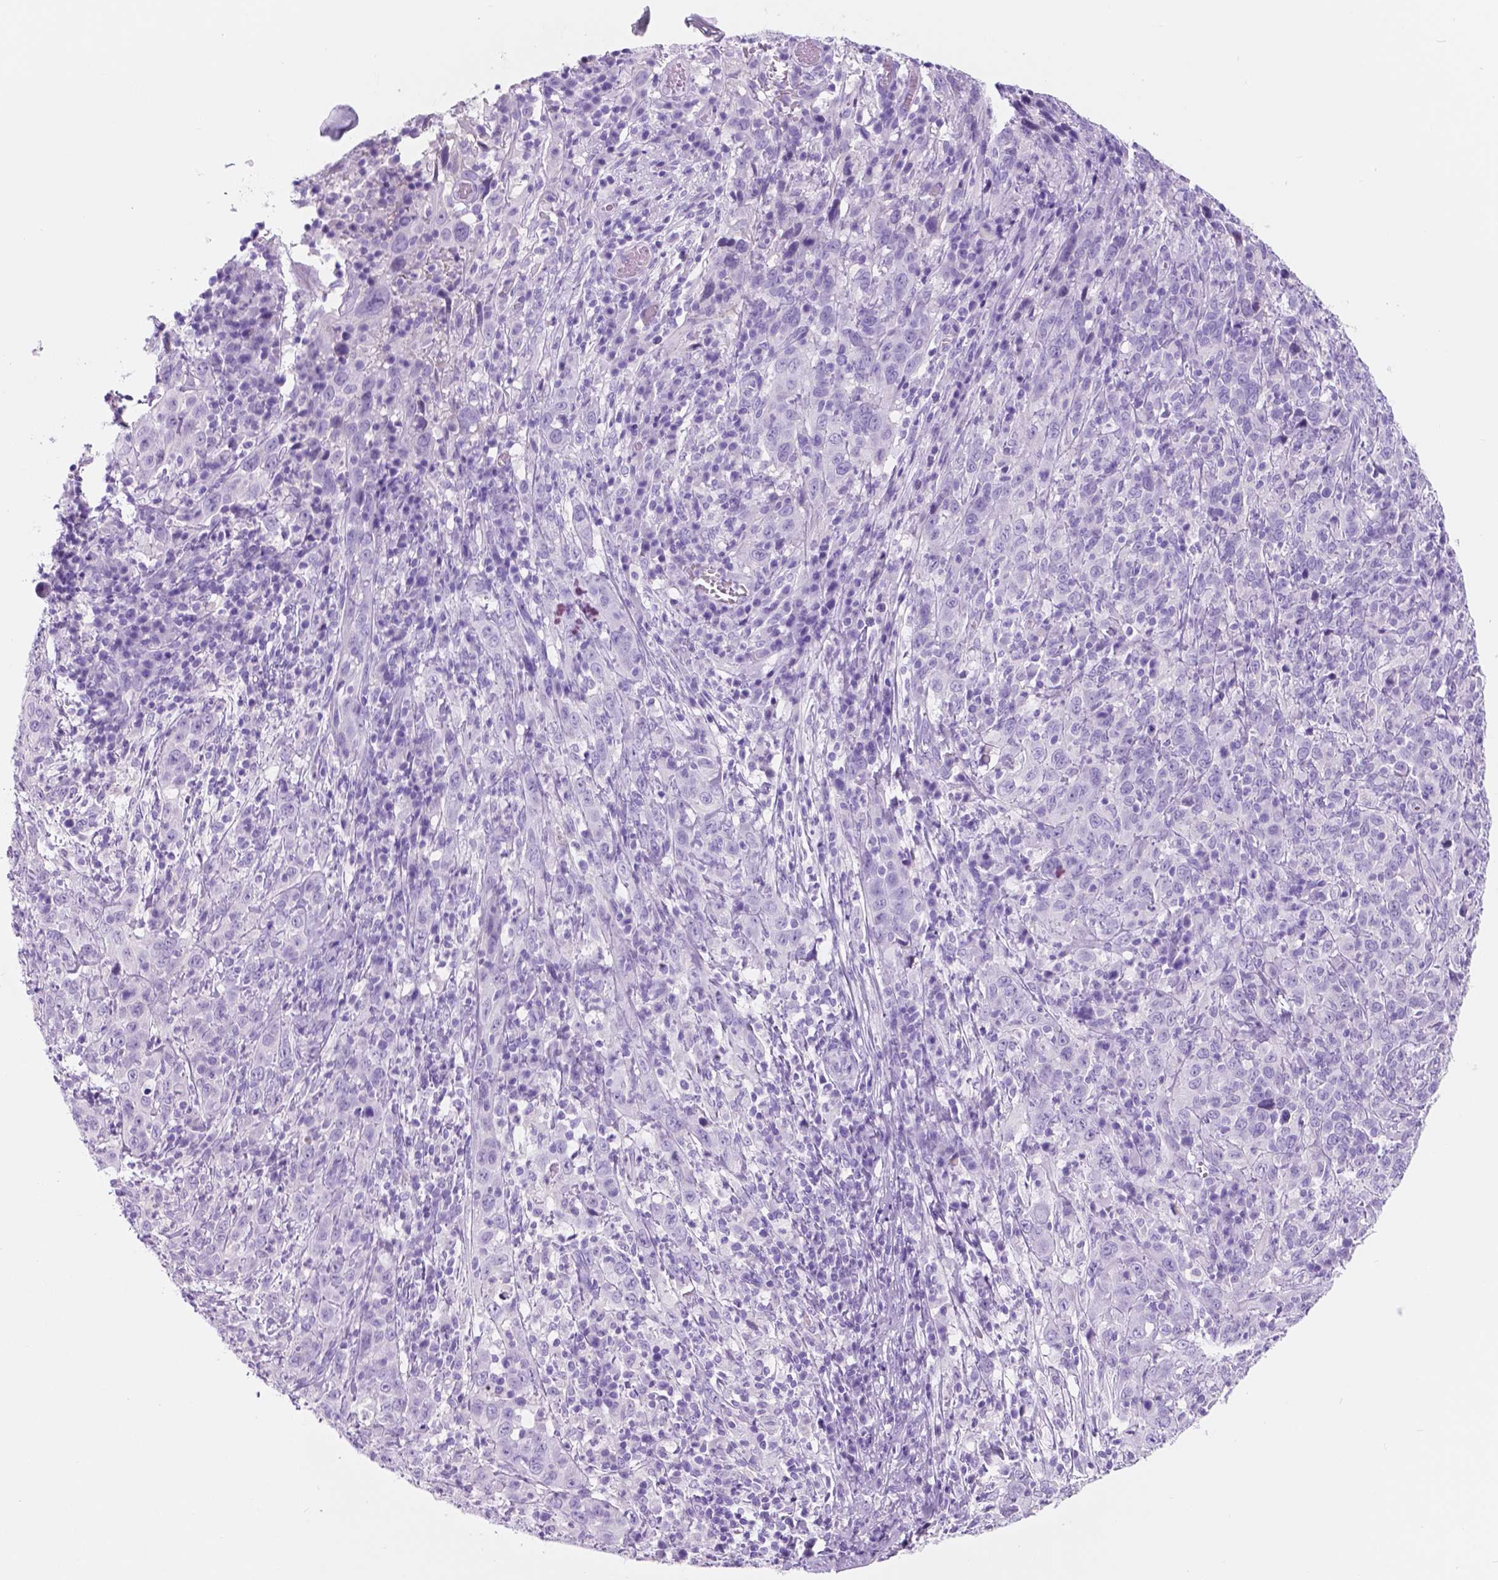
{"staining": {"intensity": "negative", "quantity": "none", "location": "none"}, "tissue": "cervical cancer", "cell_type": "Tumor cells", "image_type": "cancer", "snomed": [{"axis": "morphology", "description": "Squamous cell carcinoma, NOS"}, {"axis": "topography", "description": "Cervix"}], "caption": "Cervical cancer was stained to show a protein in brown. There is no significant expression in tumor cells.", "gene": "CUZD1", "patient": {"sex": "female", "age": 46}}